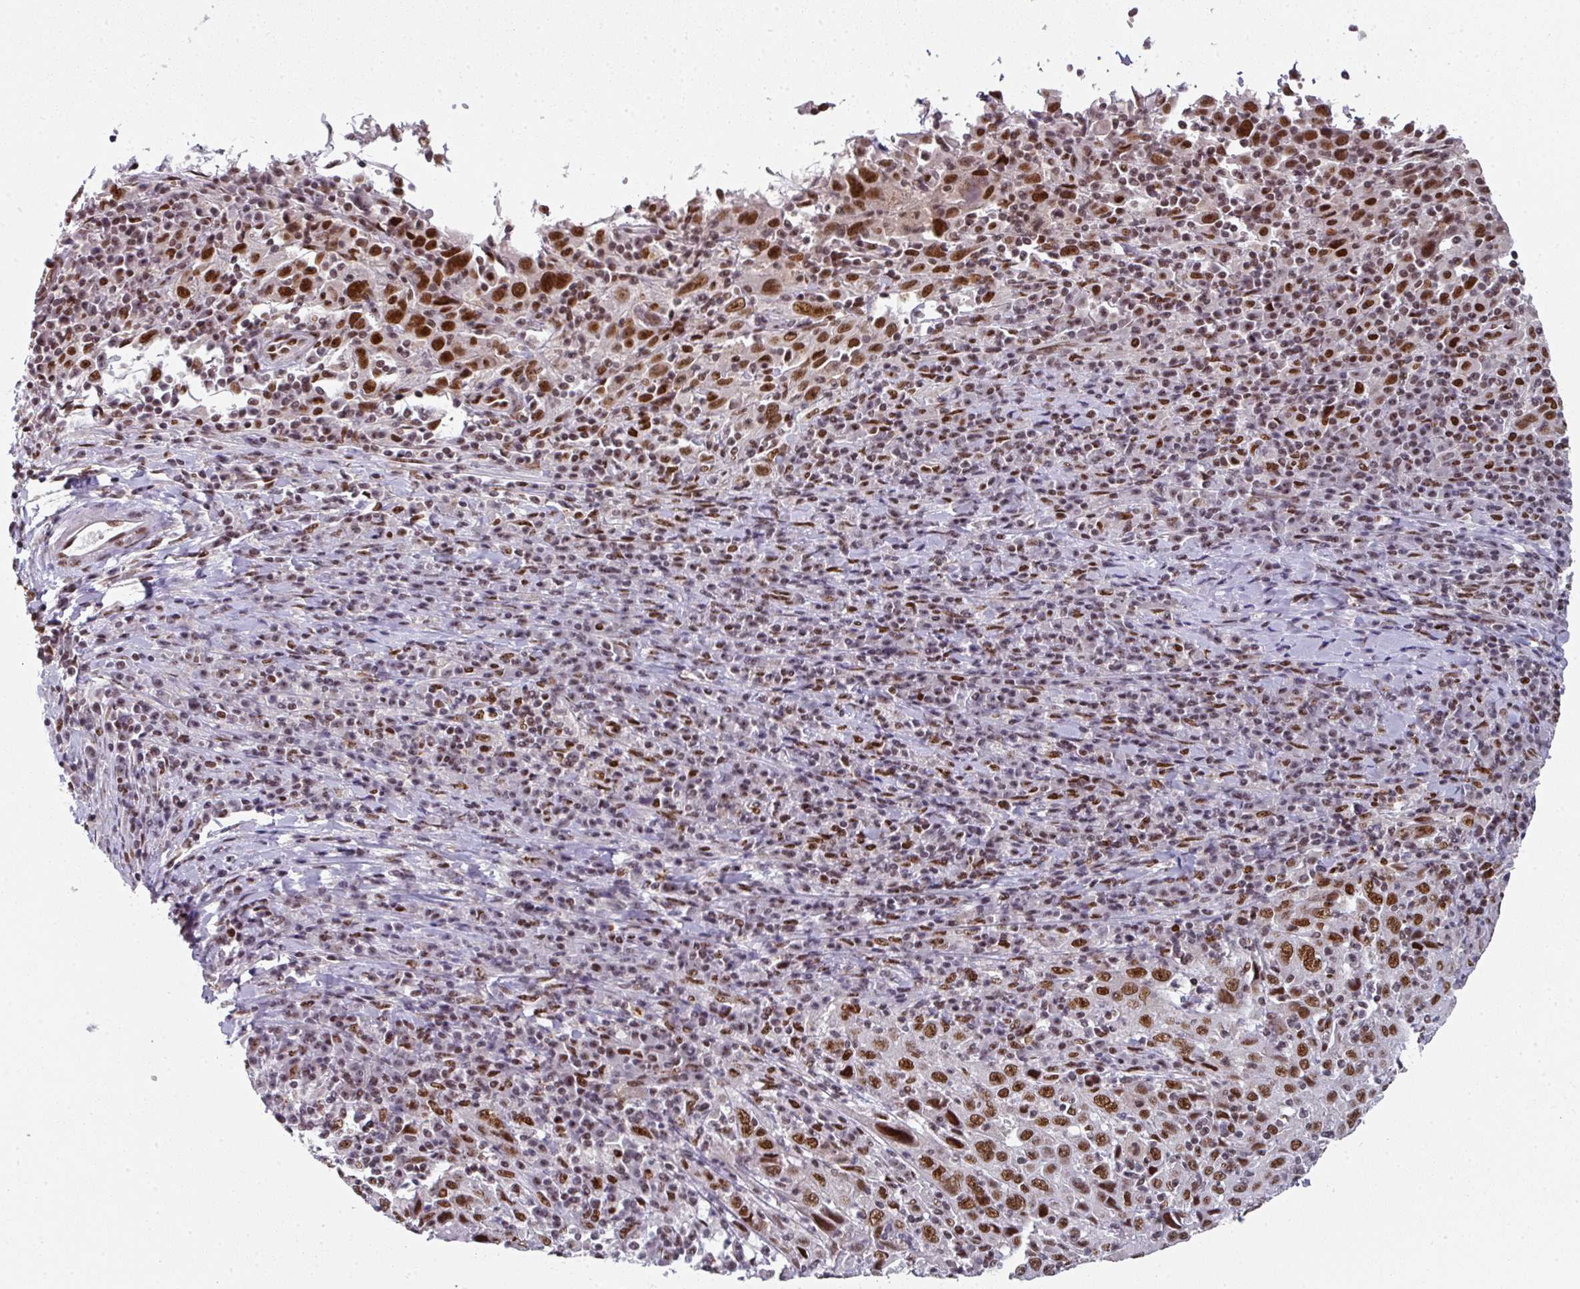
{"staining": {"intensity": "strong", "quantity": ">75%", "location": "nuclear"}, "tissue": "cervical cancer", "cell_type": "Tumor cells", "image_type": "cancer", "snomed": [{"axis": "morphology", "description": "Squamous cell carcinoma, NOS"}, {"axis": "topography", "description": "Cervix"}], "caption": "Human cervical cancer stained with a brown dye exhibits strong nuclear positive expression in approximately >75% of tumor cells.", "gene": "RAD50", "patient": {"sex": "female", "age": 46}}